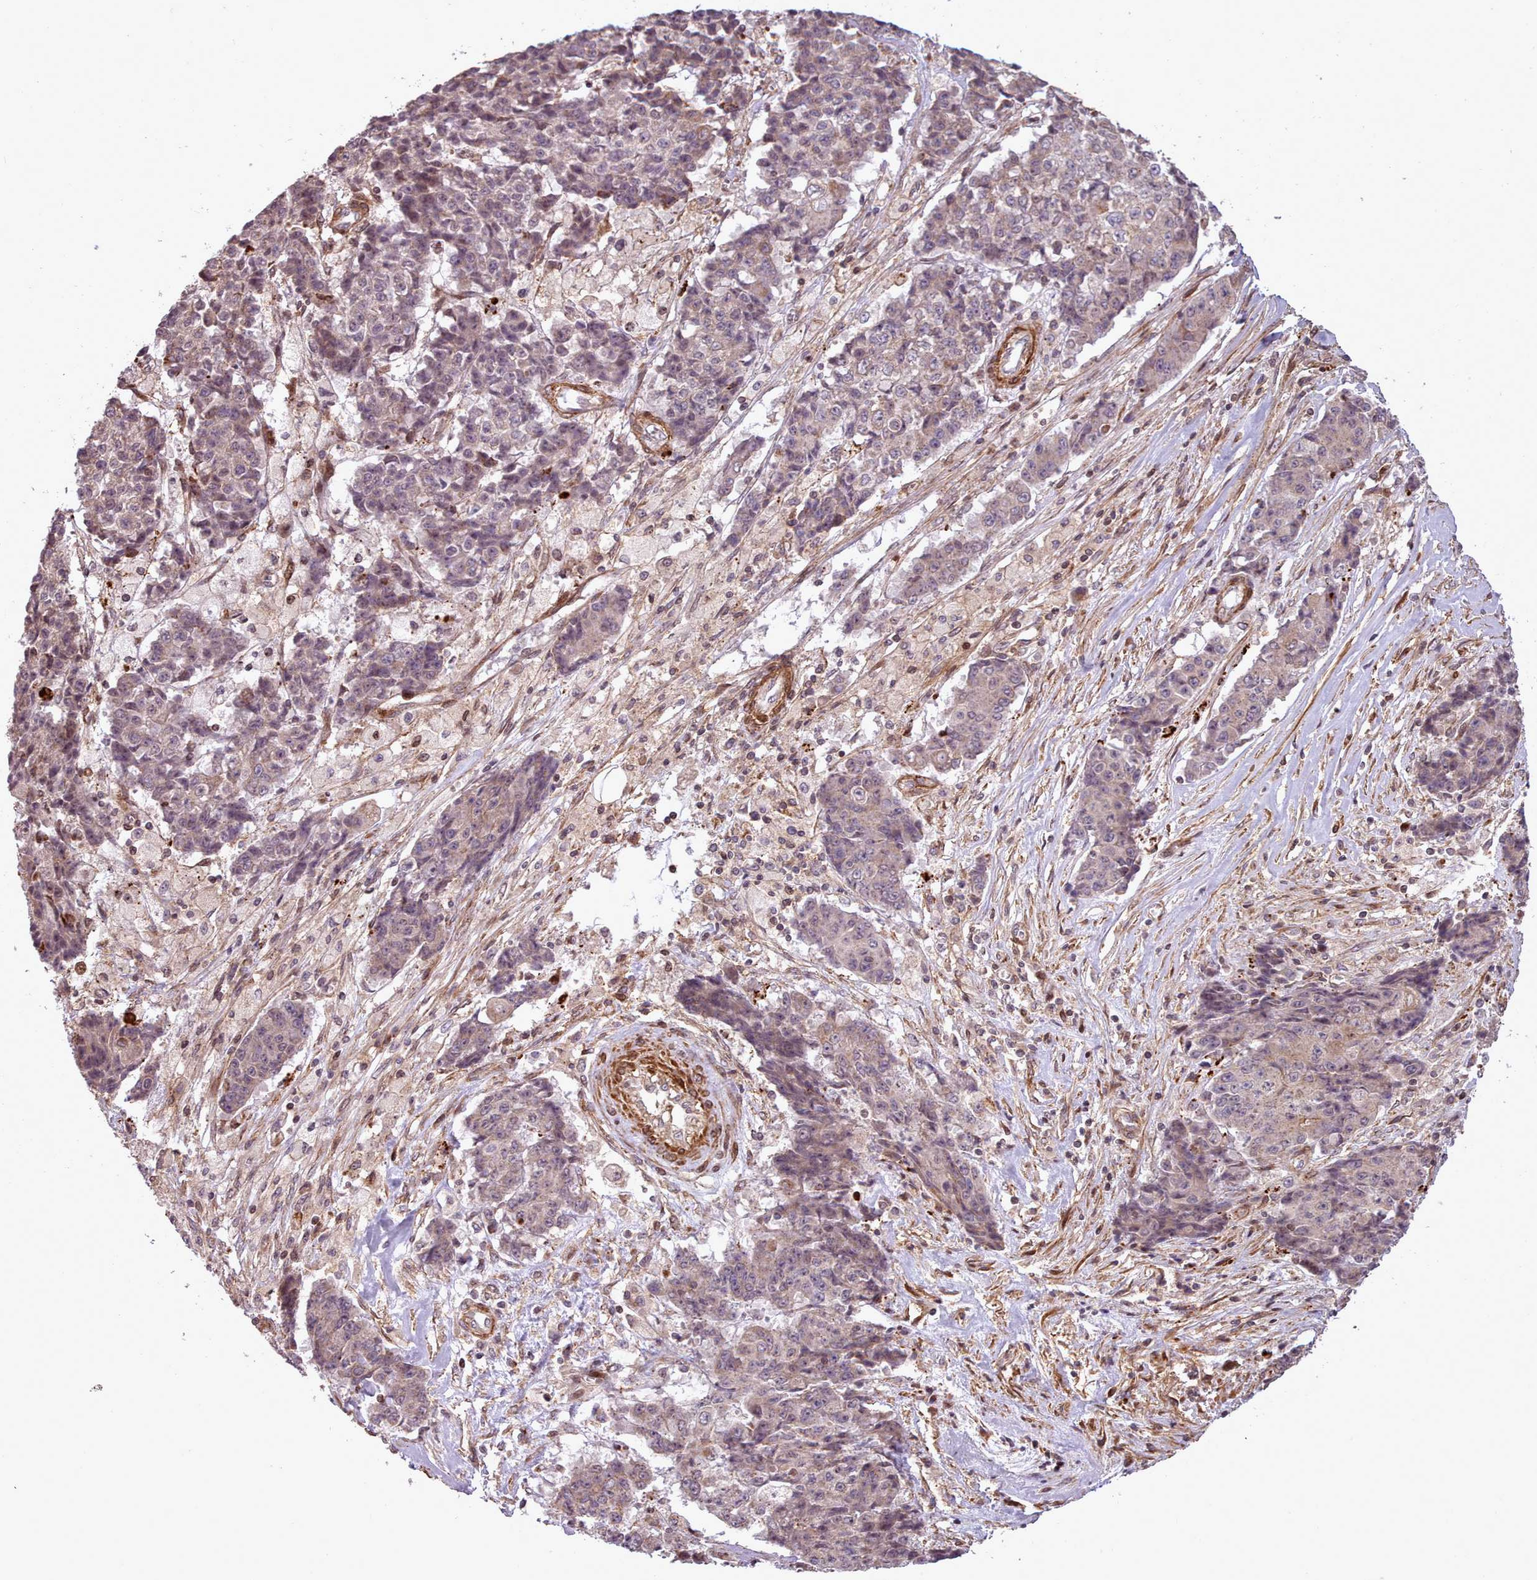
{"staining": {"intensity": "negative", "quantity": "none", "location": "none"}, "tissue": "ovarian cancer", "cell_type": "Tumor cells", "image_type": "cancer", "snomed": [{"axis": "morphology", "description": "Carcinoma, endometroid"}, {"axis": "topography", "description": "Ovary"}], "caption": "Immunohistochemistry of ovarian cancer exhibits no positivity in tumor cells.", "gene": "NLRP7", "patient": {"sex": "female", "age": 42}}